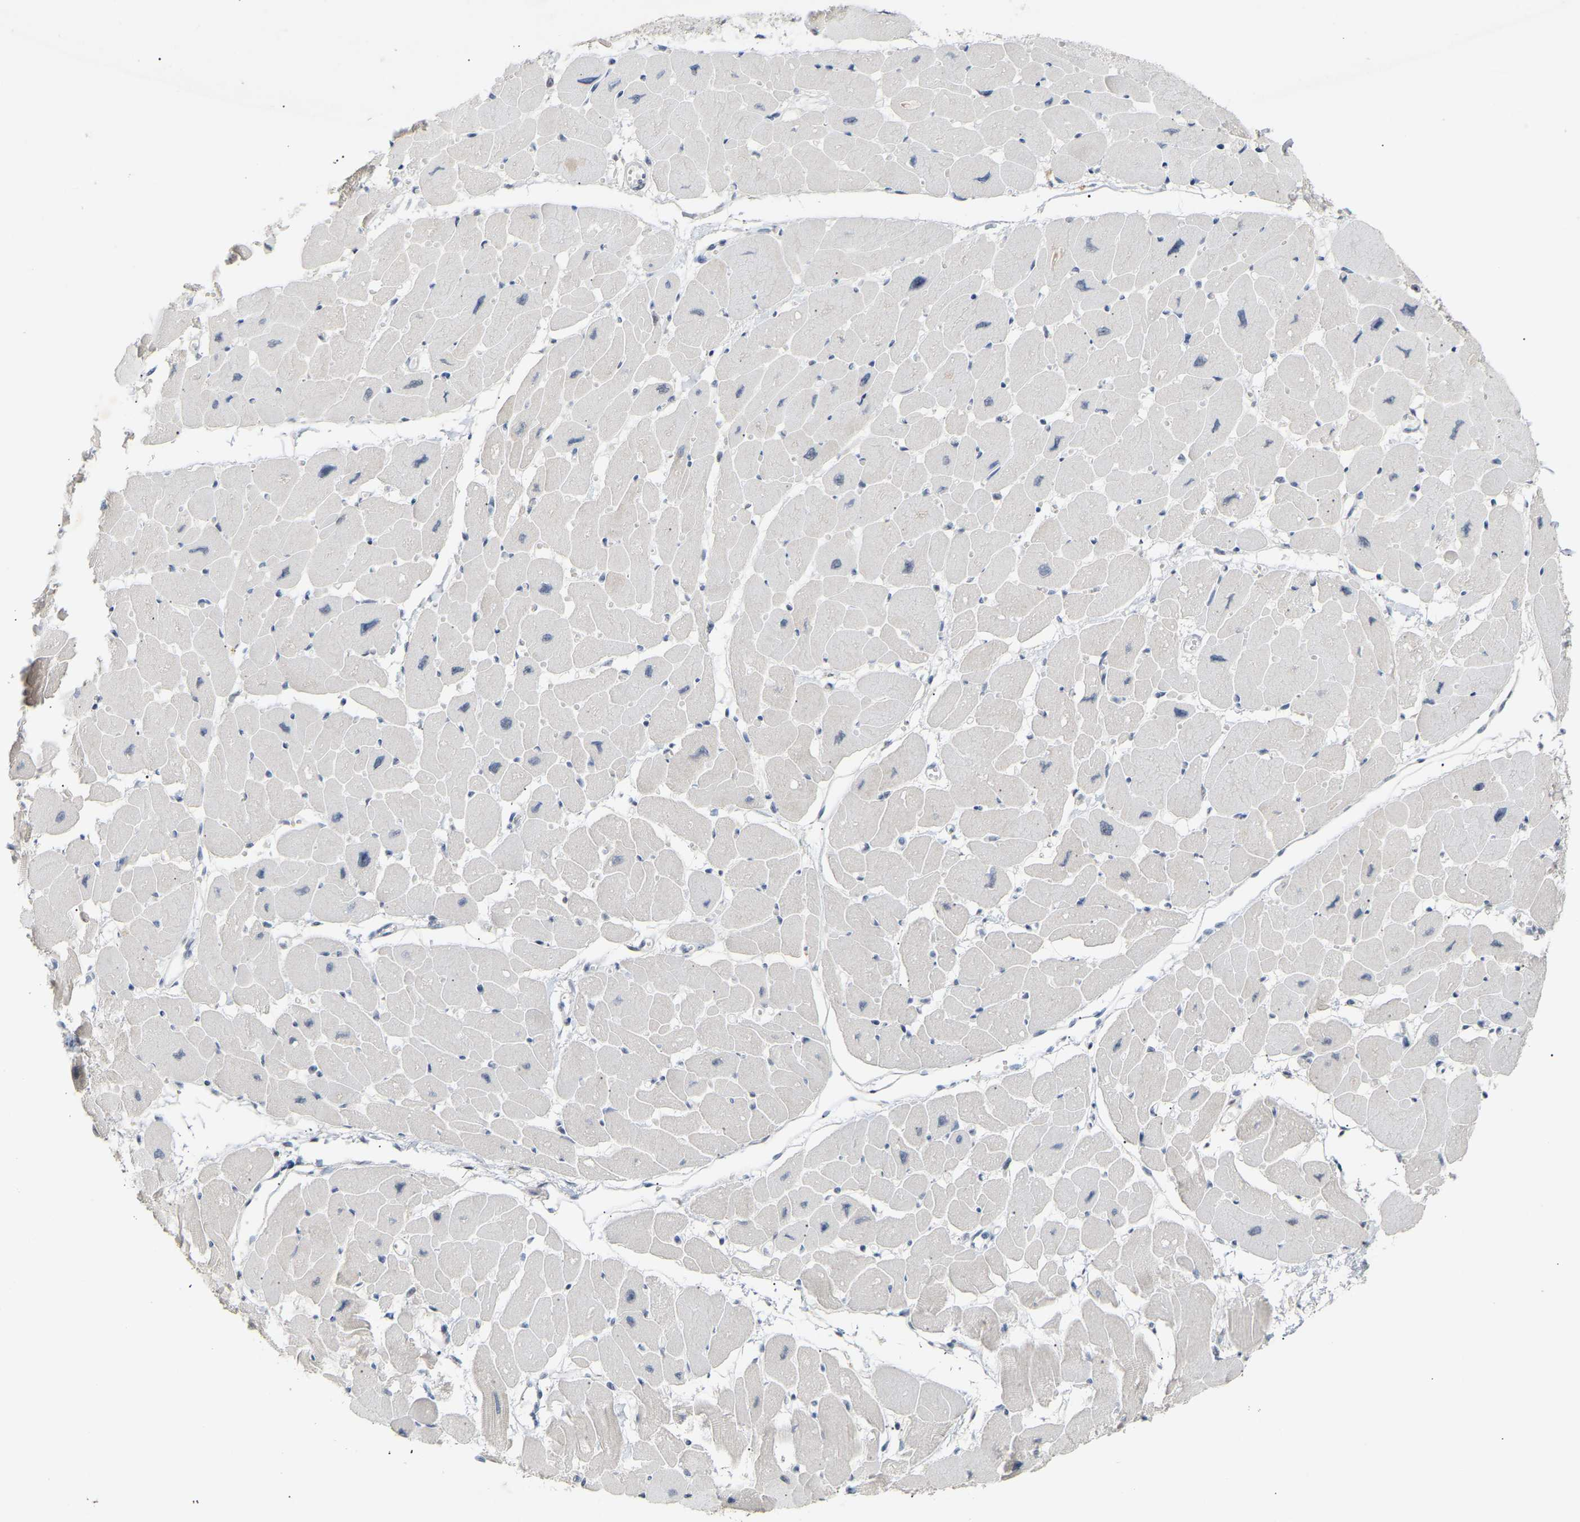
{"staining": {"intensity": "moderate", "quantity": "<25%", "location": "nuclear"}, "tissue": "heart muscle", "cell_type": "Cardiomyocytes", "image_type": "normal", "snomed": [{"axis": "morphology", "description": "Normal tissue, NOS"}, {"axis": "topography", "description": "Heart"}], "caption": "The micrograph shows a brown stain indicating the presence of a protein in the nuclear of cardiomyocytes in heart muscle. (Brightfield microscopy of DAB IHC at high magnification).", "gene": "NELFB", "patient": {"sex": "female", "age": 54}}